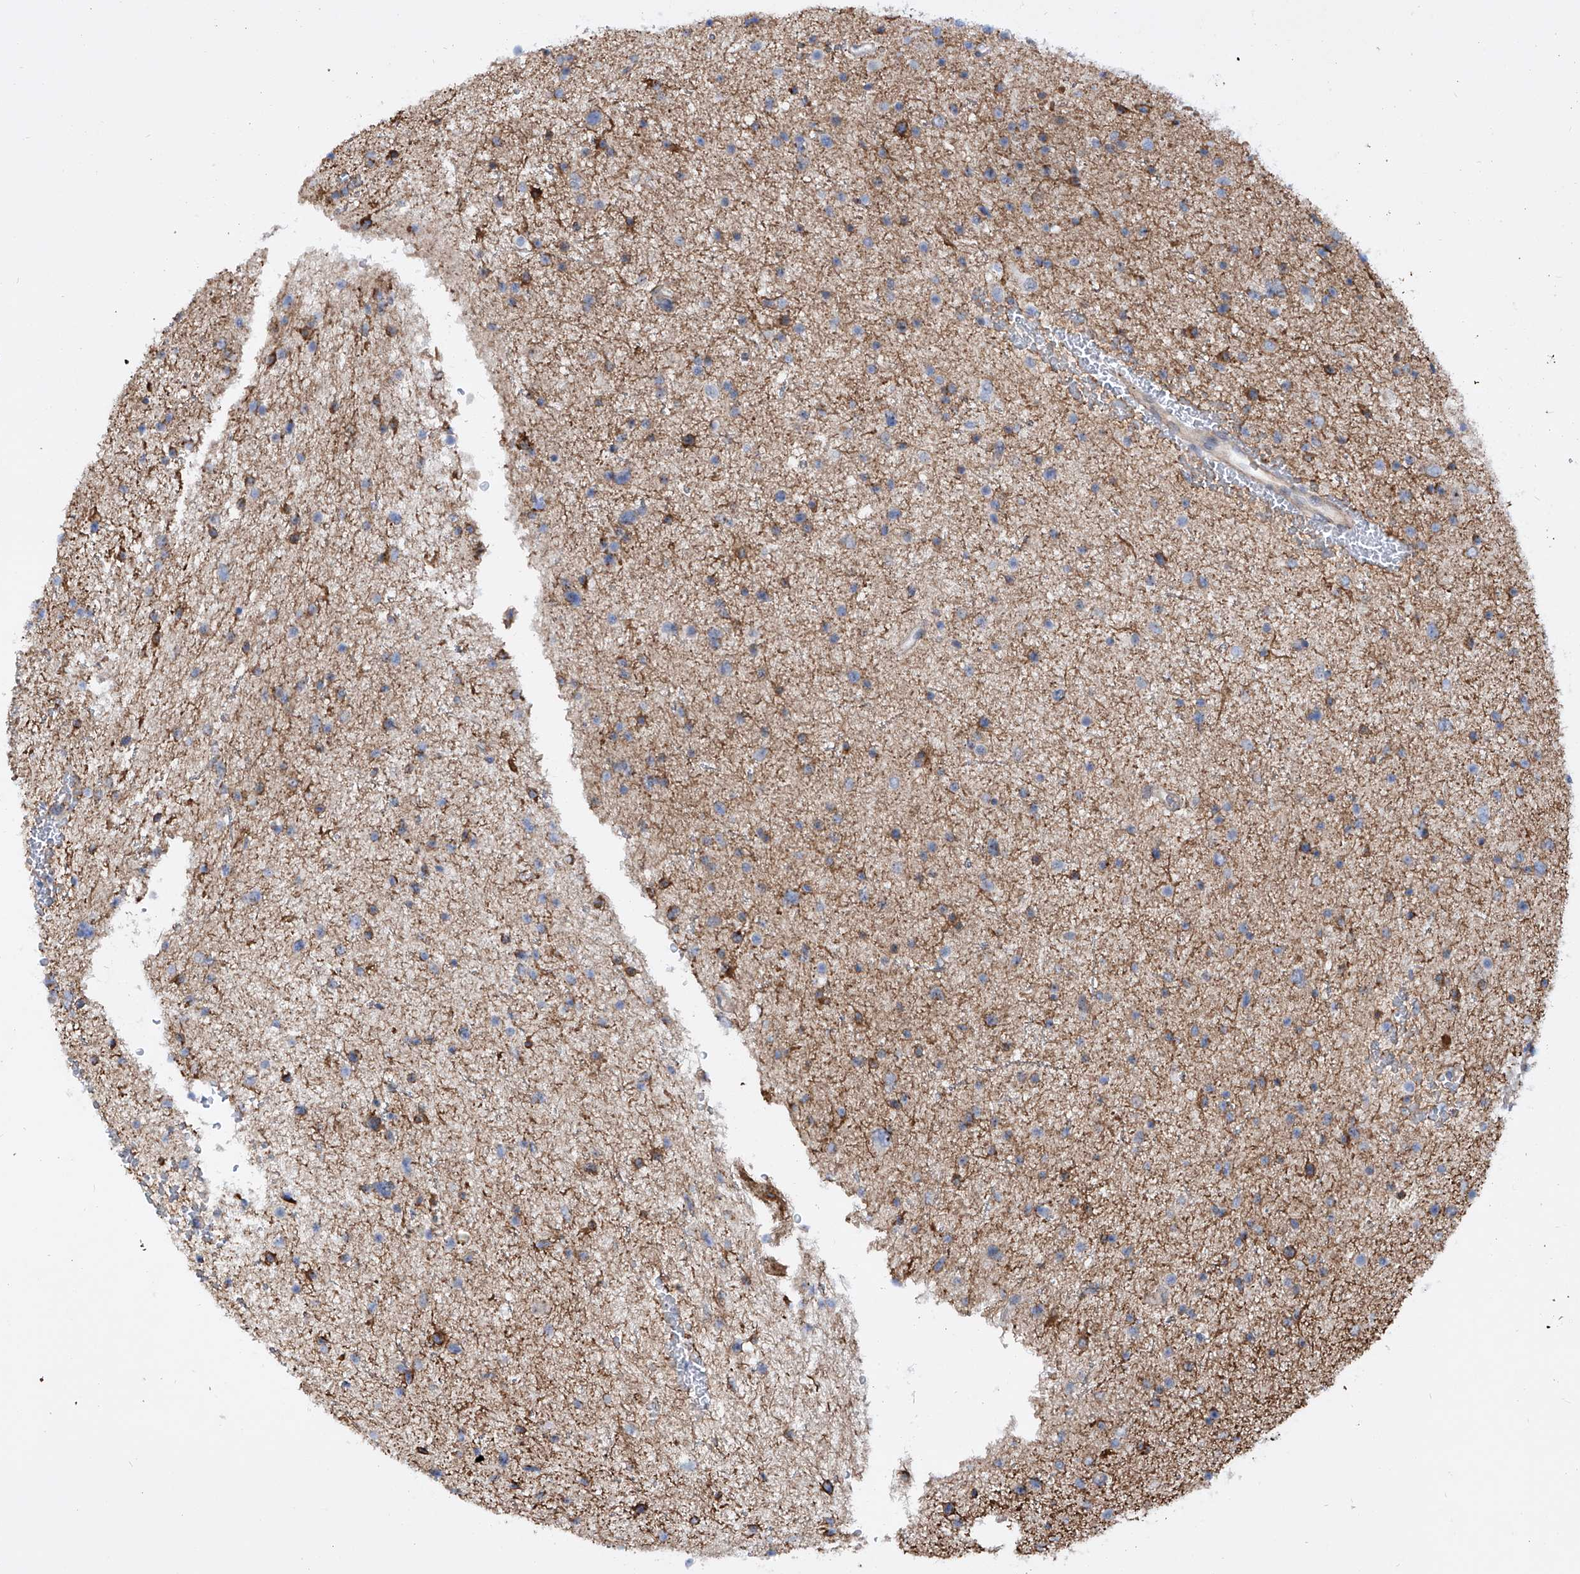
{"staining": {"intensity": "weak", "quantity": "<25%", "location": "cytoplasmic/membranous"}, "tissue": "glioma", "cell_type": "Tumor cells", "image_type": "cancer", "snomed": [{"axis": "morphology", "description": "Glioma, malignant, Low grade"}, {"axis": "topography", "description": "Brain"}], "caption": "High magnification brightfield microscopy of glioma stained with DAB (3,3'-diaminobenzidine) (brown) and counterstained with hematoxylin (blue): tumor cells show no significant expression. (Stains: DAB immunohistochemistry (IHC) with hematoxylin counter stain, Microscopy: brightfield microscopy at high magnification).", "gene": "ZNF490", "patient": {"sex": "female", "age": 37}}